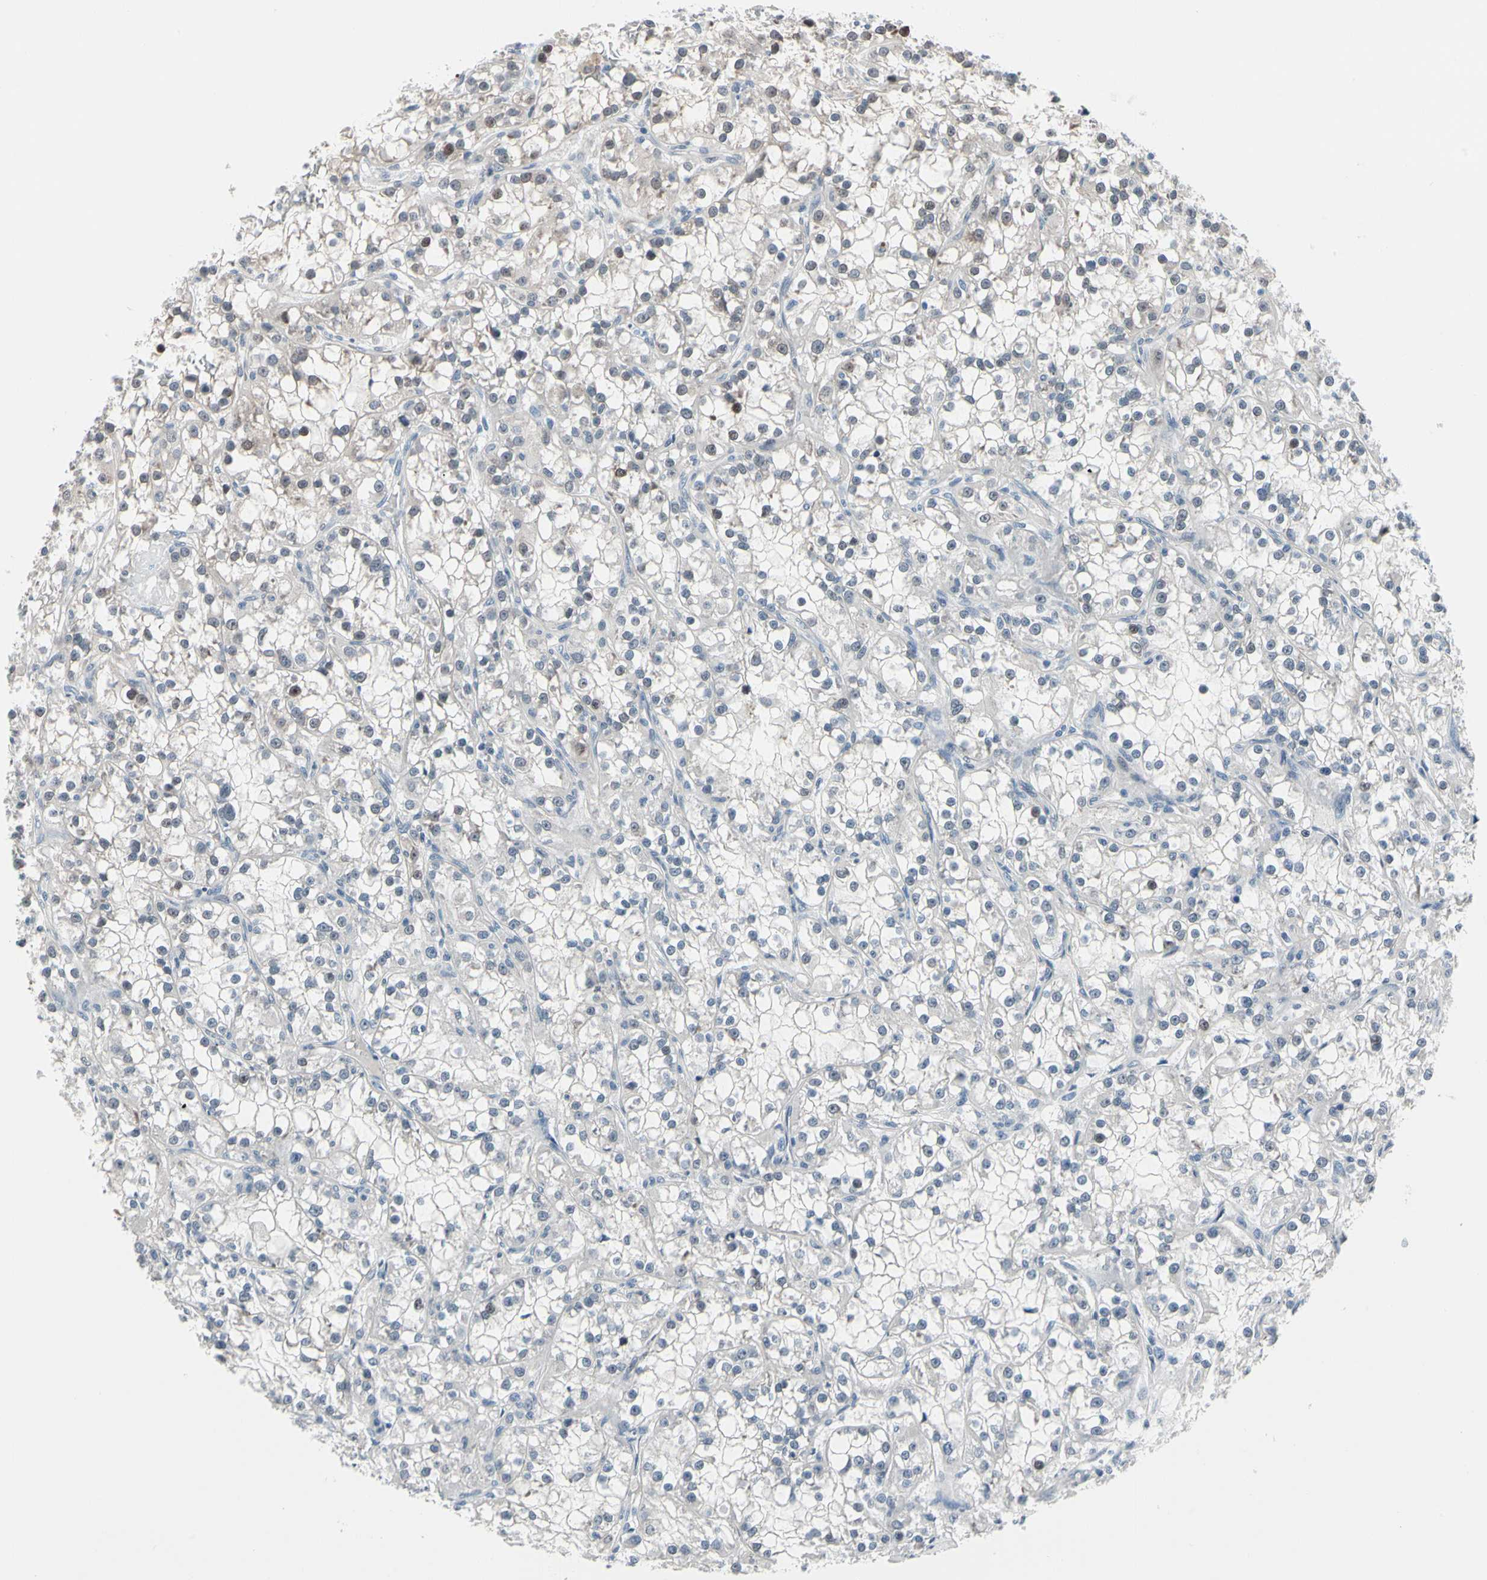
{"staining": {"intensity": "negative", "quantity": "none", "location": "none"}, "tissue": "renal cancer", "cell_type": "Tumor cells", "image_type": "cancer", "snomed": [{"axis": "morphology", "description": "Adenocarcinoma, NOS"}, {"axis": "topography", "description": "Kidney"}], "caption": "An image of adenocarcinoma (renal) stained for a protein exhibits no brown staining in tumor cells. (DAB immunohistochemistry (IHC), high magnification).", "gene": "TXN", "patient": {"sex": "female", "age": 52}}